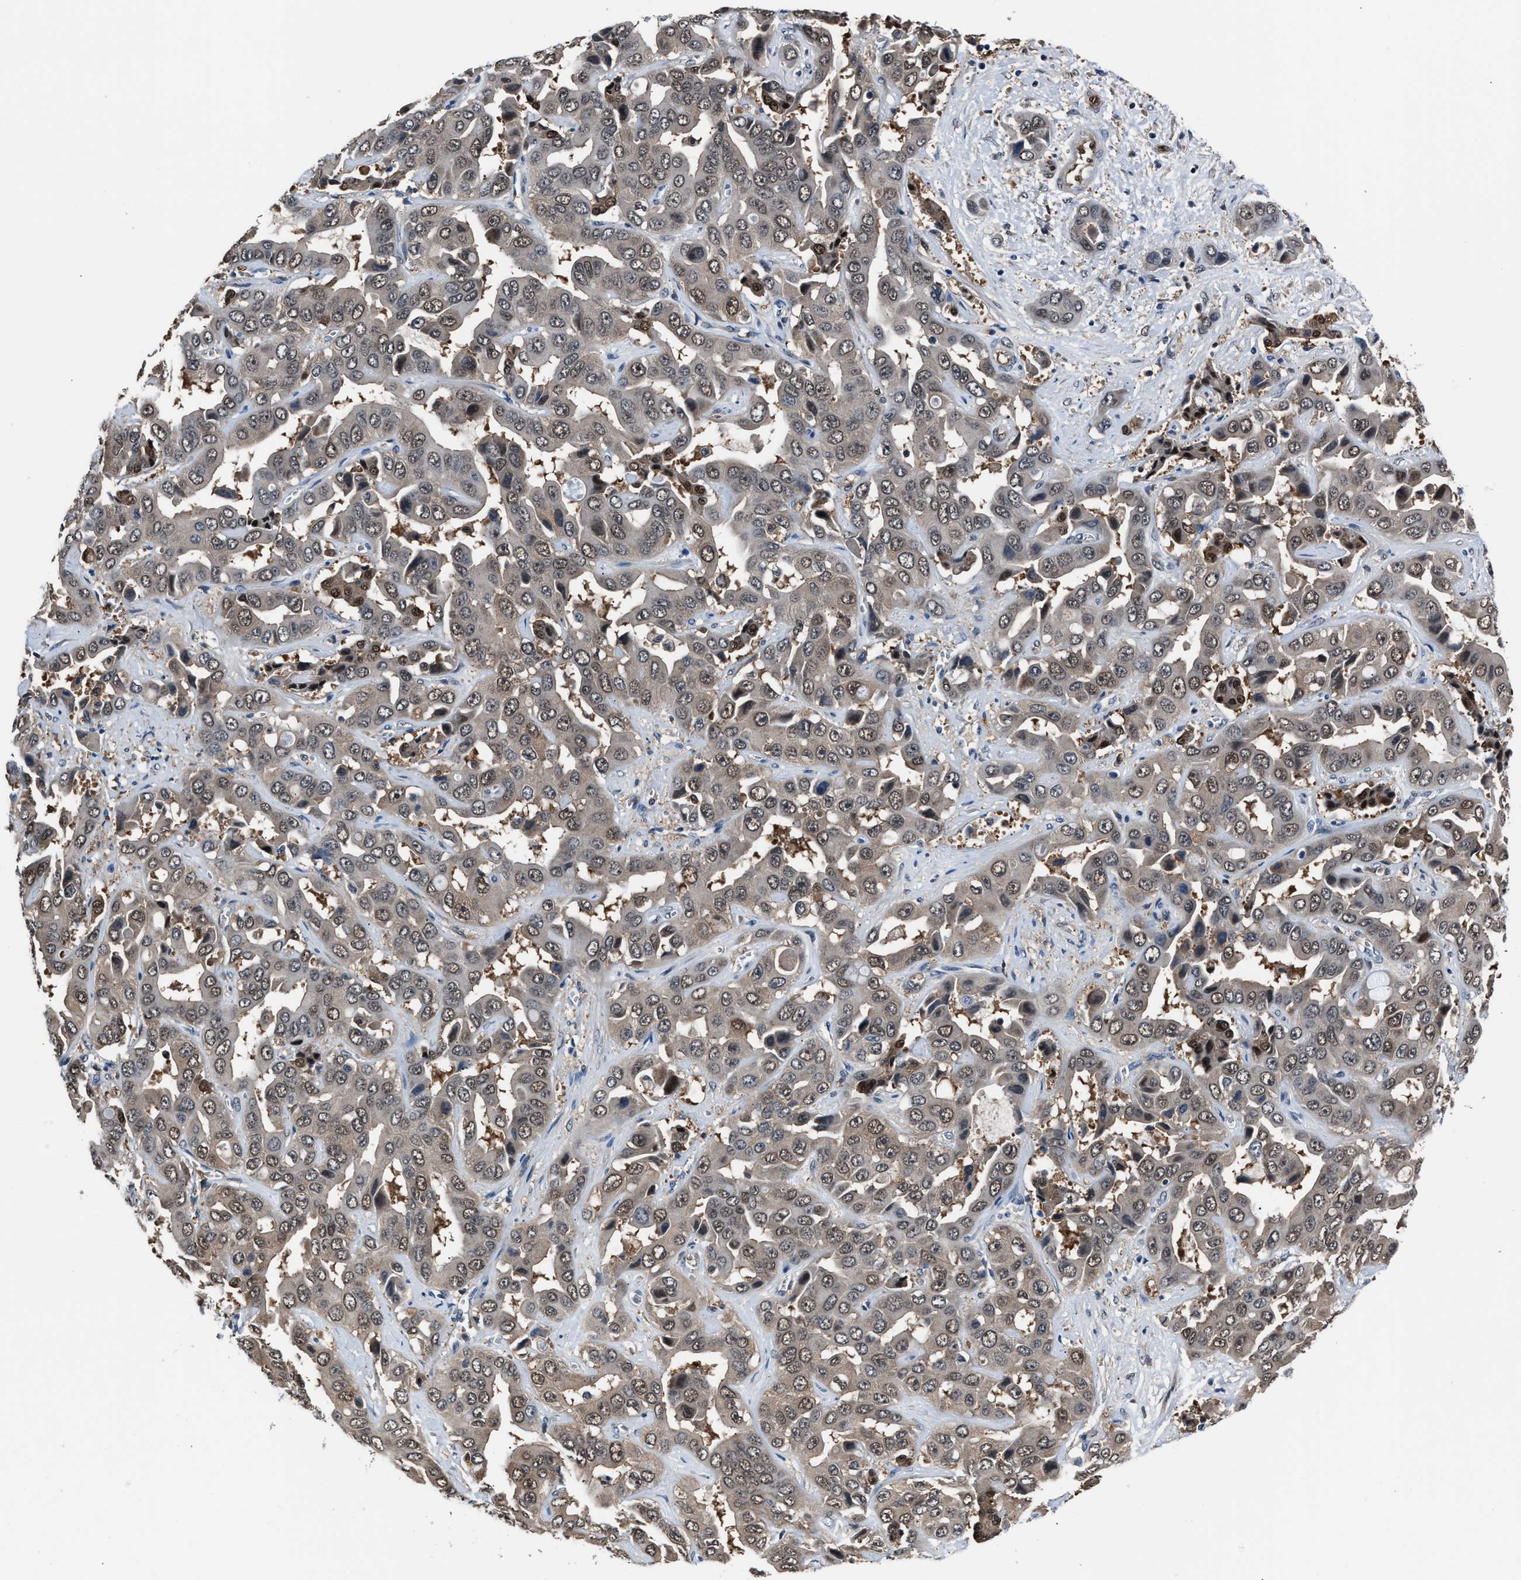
{"staining": {"intensity": "weak", "quantity": ">75%", "location": "cytoplasmic/membranous,nuclear"}, "tissue": "liver cancer", "cell_type": "Tumor cells", "image_type": "cancer", "snomed": [{"axis": "morphology", "description": "Cholangiocarcinoma"}, {"axis": "topography", "description": "Liver"}], "caption": "This is an image of immunohistochemistry (IHC) staining of liver cancer, which shows weak expression in the cytoplasmic/membranous and nuclear of tumor cells.", "gene": "PPA1", "patient": {"sex": "female", "age": 52}}